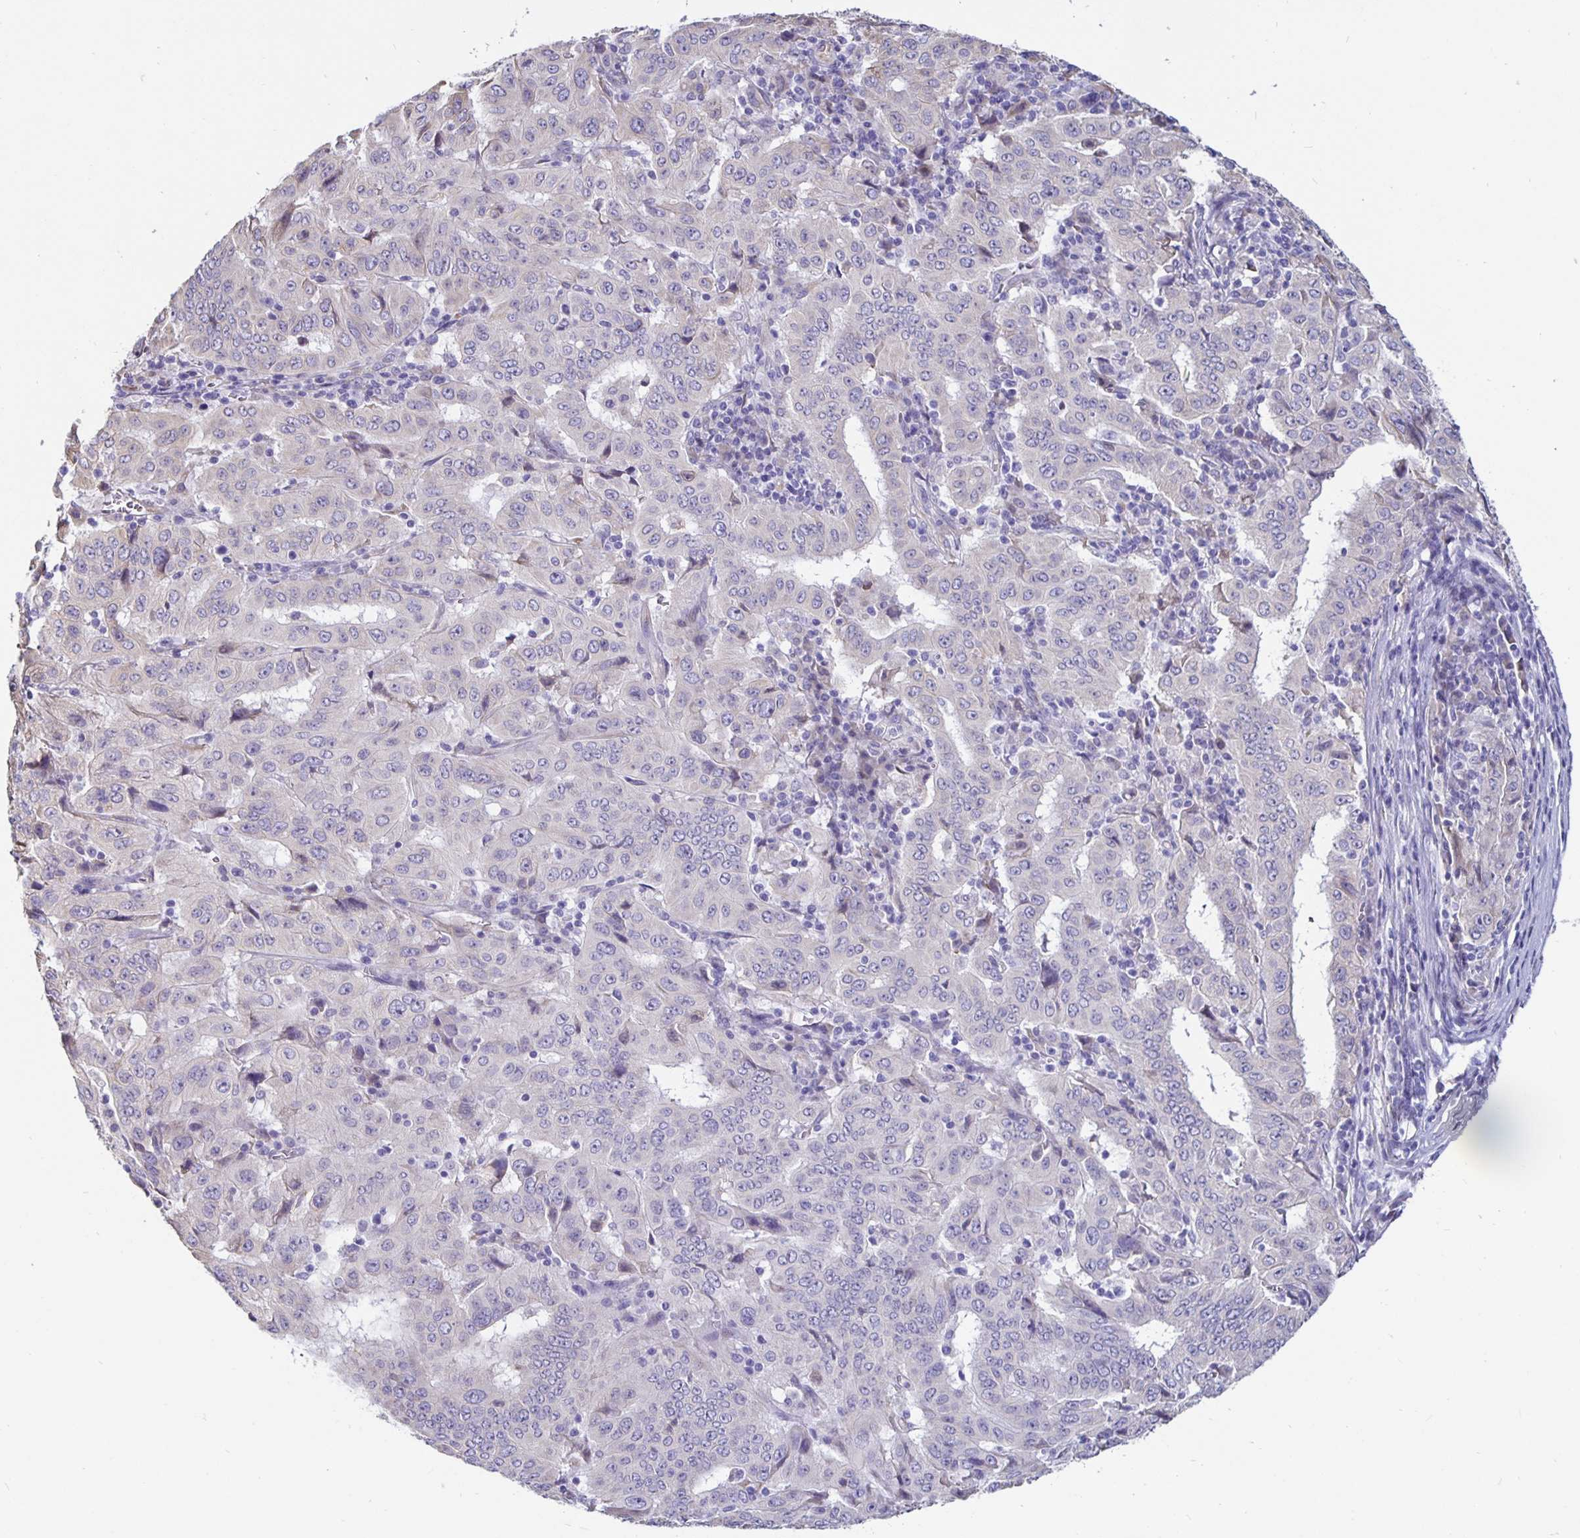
{"staining": {"intensity": "negative", "quantity": "none", "location": "none"}, "tissue": "pancreatic cancer", "cell_type": "Tumor cells", "image_type": "cancer", "snomed": [{"axis": "morphology", "description": "Adenocarcinoma, NOS"}, {"axis": "topography", "description": "Pancreas"}], "caption": "Tumor cells are negative for protein expression in human pancreatic cancer (adenocarcinoma).", "gene": "DNAI2", "patient": {"sex": "male", "age": 63}}